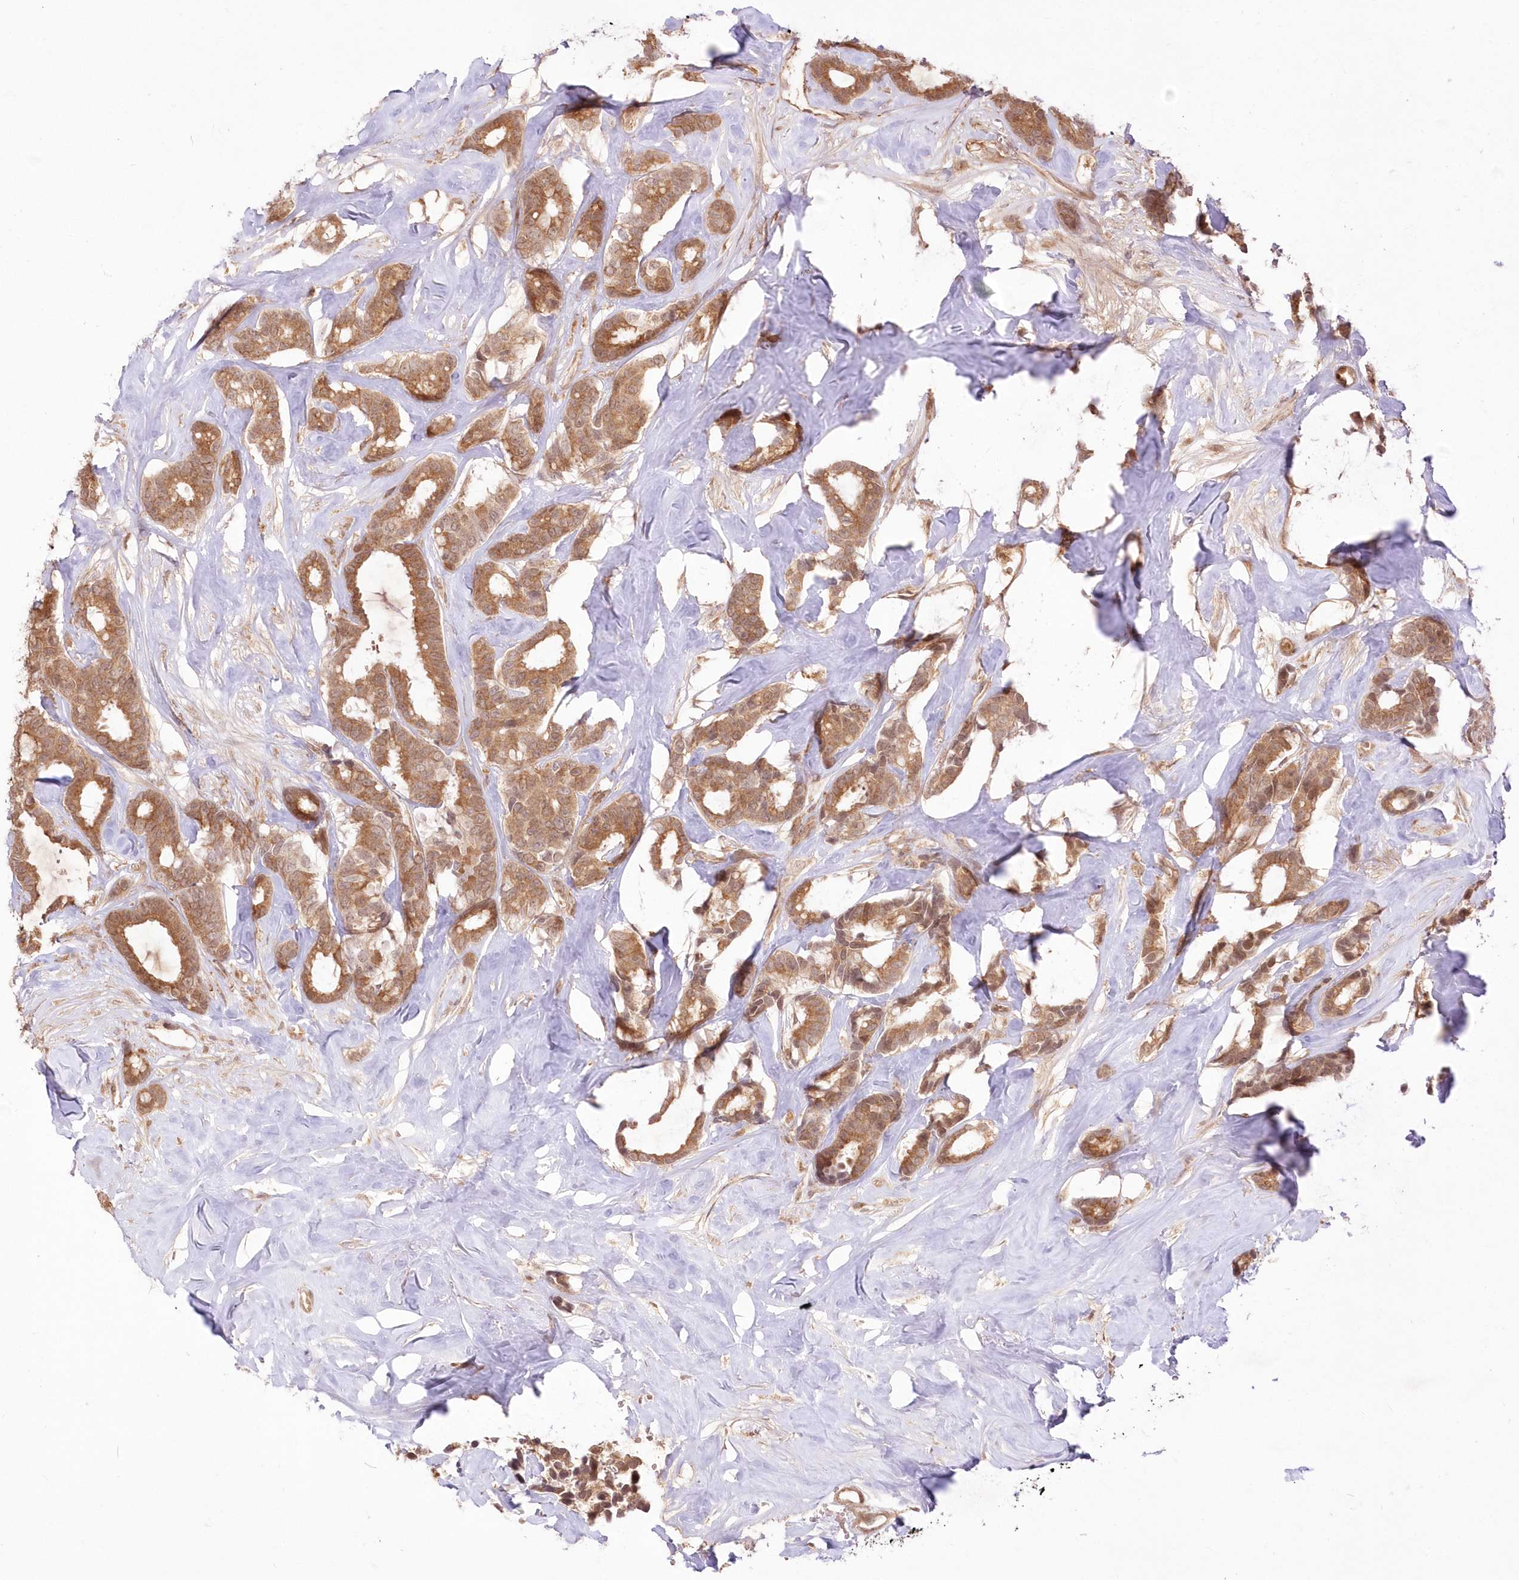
{"staining": {"intensity": "moderate", "quantity": ">75%", "location": "cytoplasmic/membranous"}, "tissue": "breast cancer", "cell_type": "Tumor cells", "image_type": "cancer", "snomed": [{"axis": "morphology", "description": "Duct carcinoma"}, {"axis": "topography", "description": "Breast"}], "caption": "Immunohistochemistry (IHC) histopathology image of breast cancer (invasive ductal carcinoma) stained for a protein (brown), which displays medium levels of moderate cytoplasmic/membranous positivity in approximately >75% of tumor cells.", "gene": "MTMR3", "patient": {"sex": "female", "age": 87}}